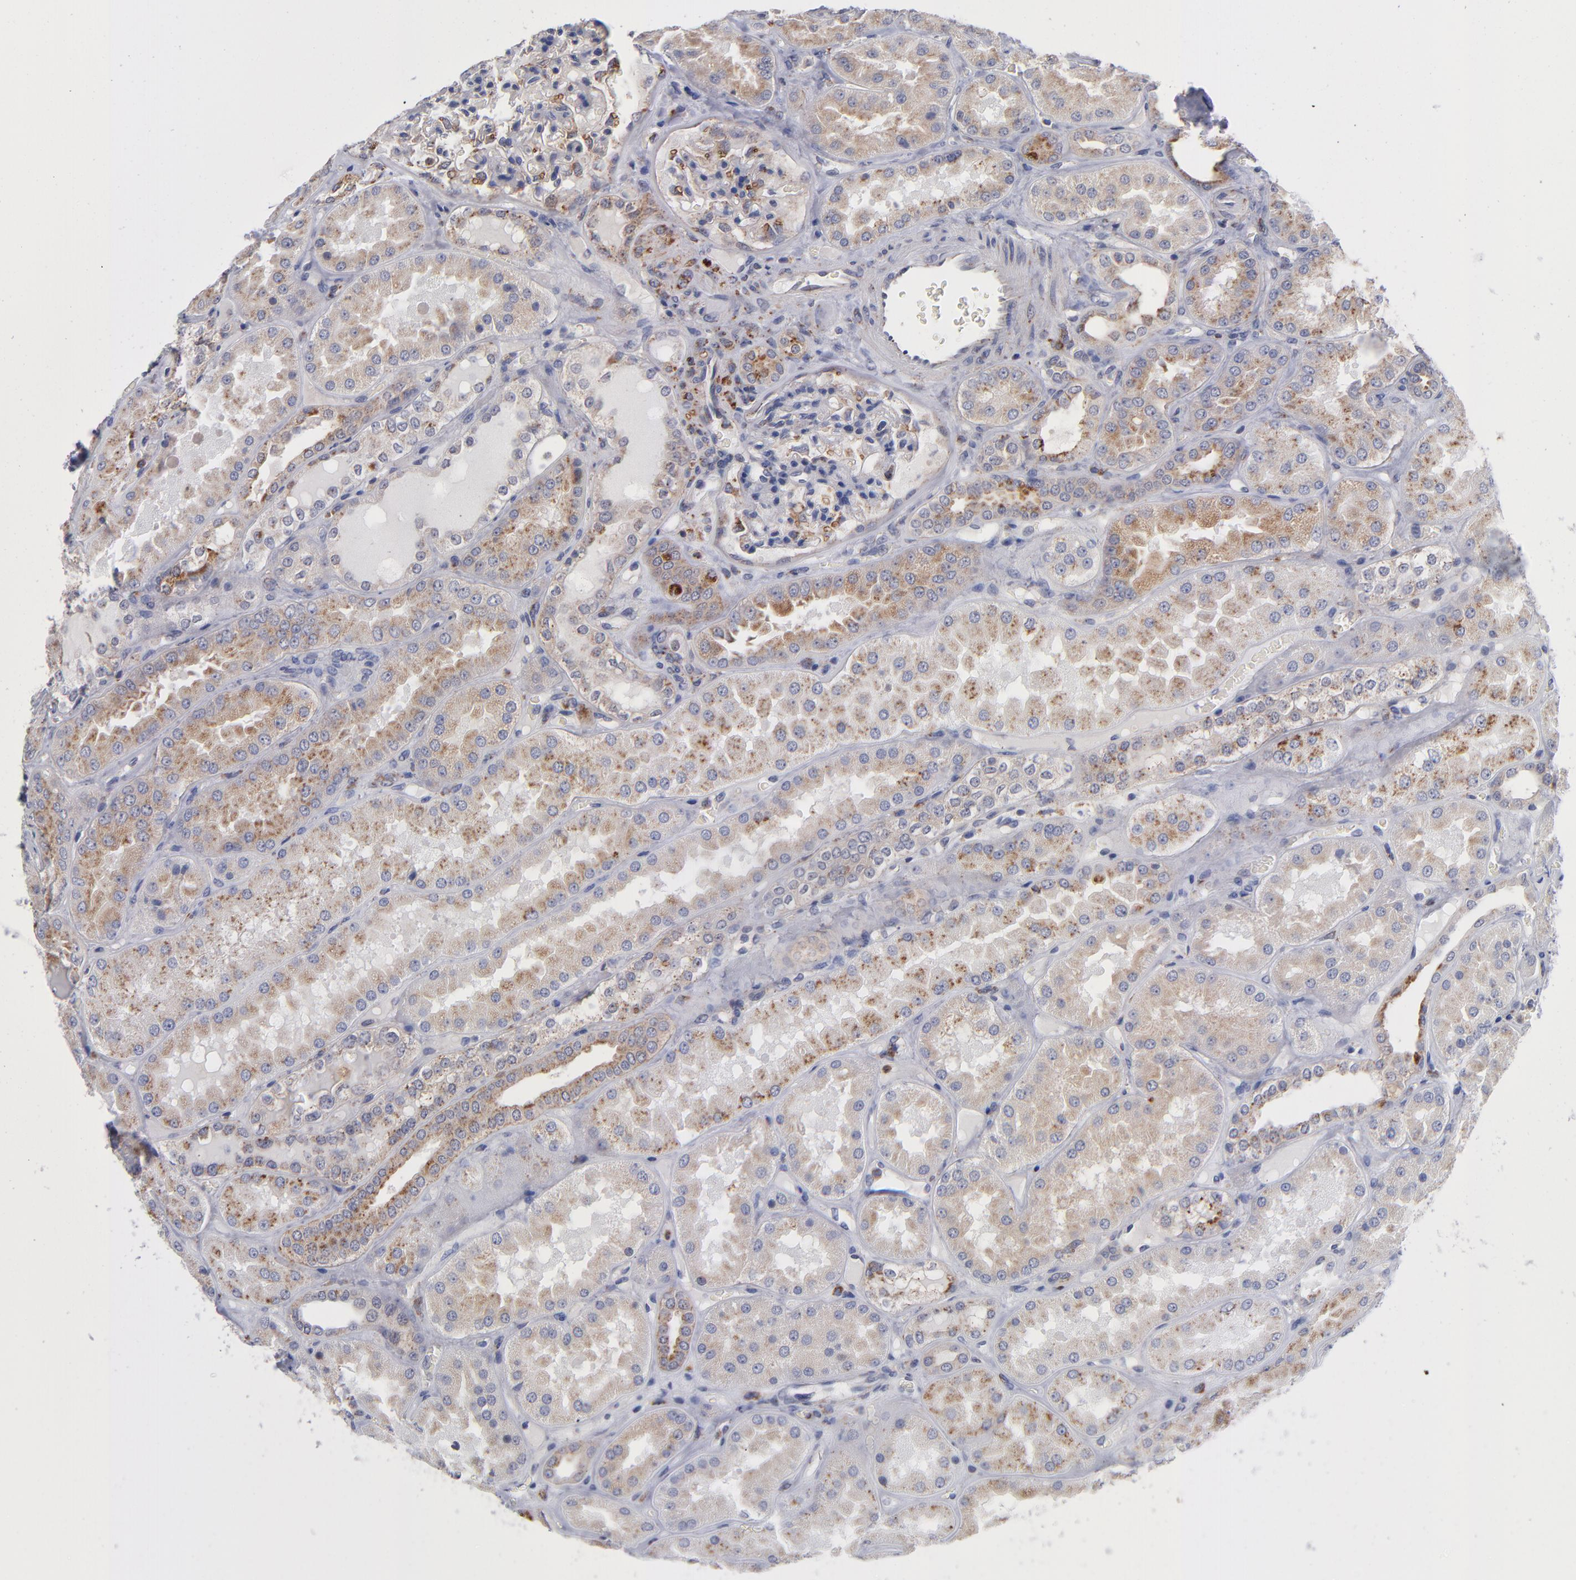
{"staining": {"intensity": "weak", "quantity": ">75%", "location": "cytoplasmic/membranous"}, "tissue": "kidney", "cell_type": "Cells in glomeruli", "image_type": "normal", "snomed": [{"axis": "morphology", "description": "Normal tissue, NOS"}, {"axis": "topography", "description": "Kidney"}], "caption": "The micrograph reveals immunohistochemical staining of benign kidney. There is weak cytoplasmic/membranous staining is present in about >75% of cells in glomeruli. (Brightfield microscopy of DAB IHC at high magnification).", "gene": "RRAGA", "patient": {"sex": "female", "age": 56}}